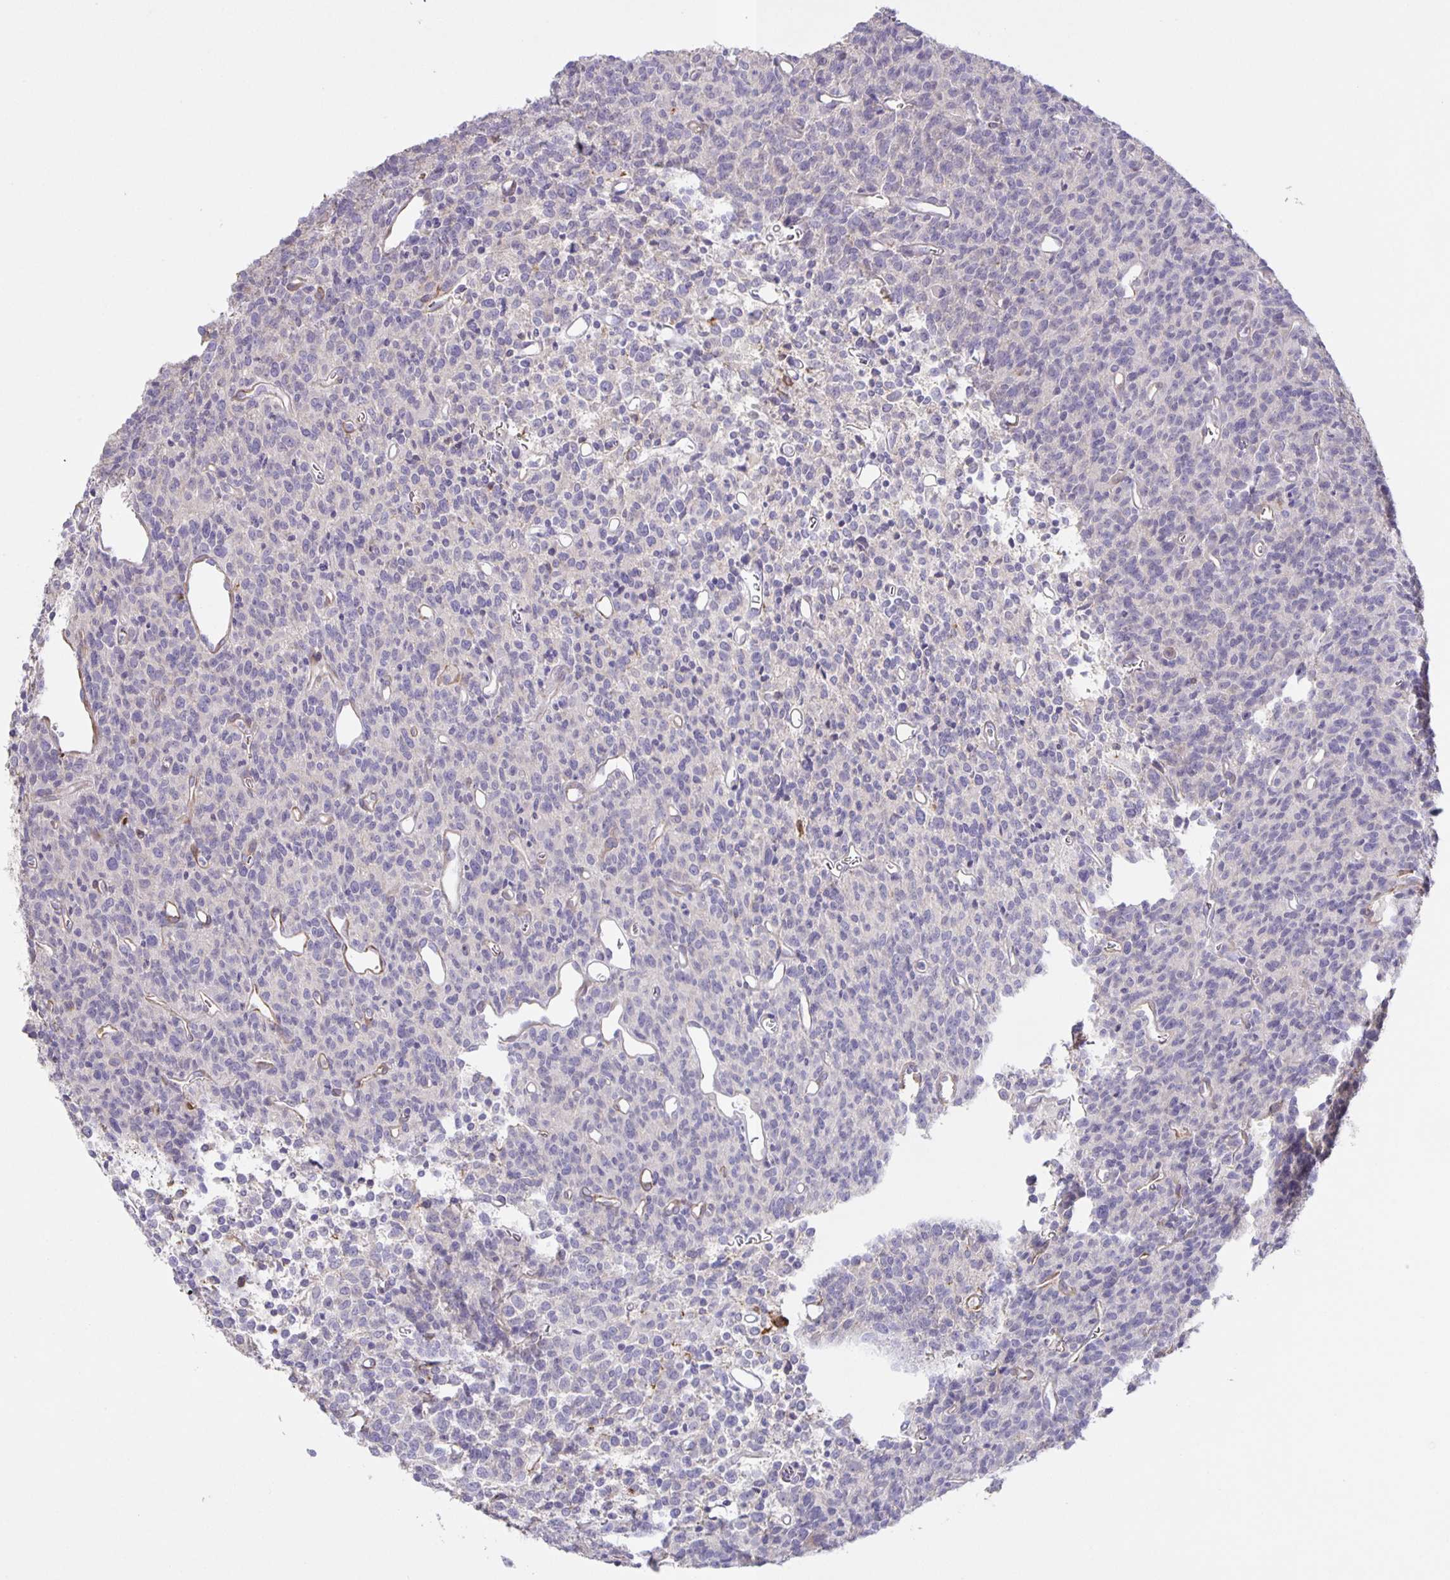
{"staining": {"intensity": "negative", "quantity": "none", "location": "none"}, "tissue": "glioma", "cell_type": "Tumor cells", "image_type": "cancer", "snomed": [{"axis": "morphology", "description": "Glioma, malignant, High grade"}, {"axis": "topography", "description": "Brain"}], "caption": "Immunohistochemical staining of human glioma displays no significant staining in tumor cells.", "gene": "SRCIN1", "patient": {"sex": "male", "age": 76}}